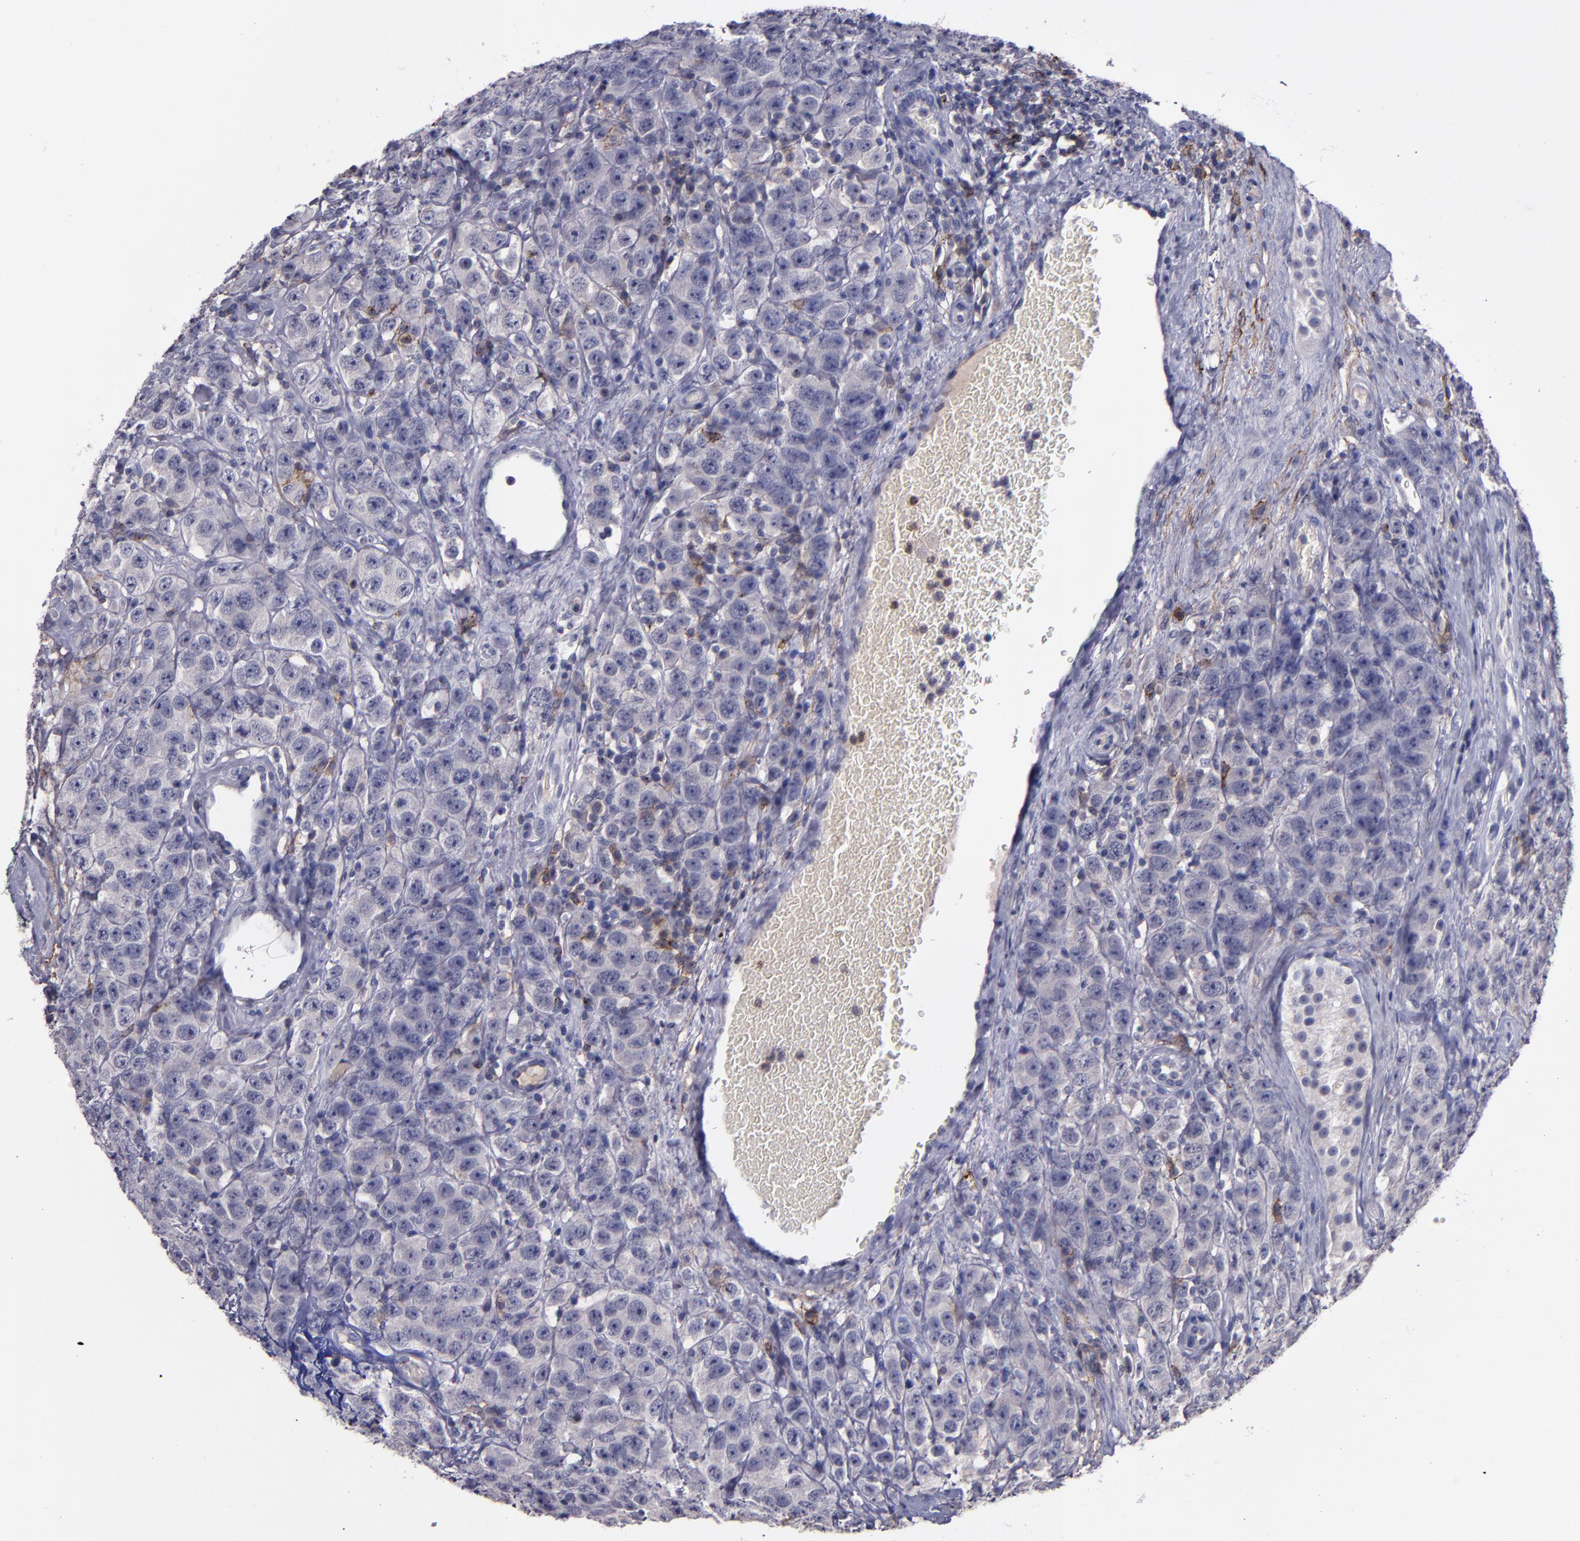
{"staining": {"intensity": "moderate", "quantity": "<25%", "location": "cytoplasmic/membranous"}, "tissue": "testis cancer", "cell_type": "Tumor cells", "image_type": "cancer", "snomed": [{"axis": "morphology", "description": "Seminoma, NOS"}, {"axis": "topography", "description": "Testis"}], "caption": "This histopathology image shows testis seminoma stained with immunohistochemistry (IHC) to label a protein in brown. The cytoplasmic/membranous of tumor cells show moderate positivity for the protein. Nuclei are counter-stained blue.", "gene": "MFGE8", "patient": {"sex": "male", "age": 52}}